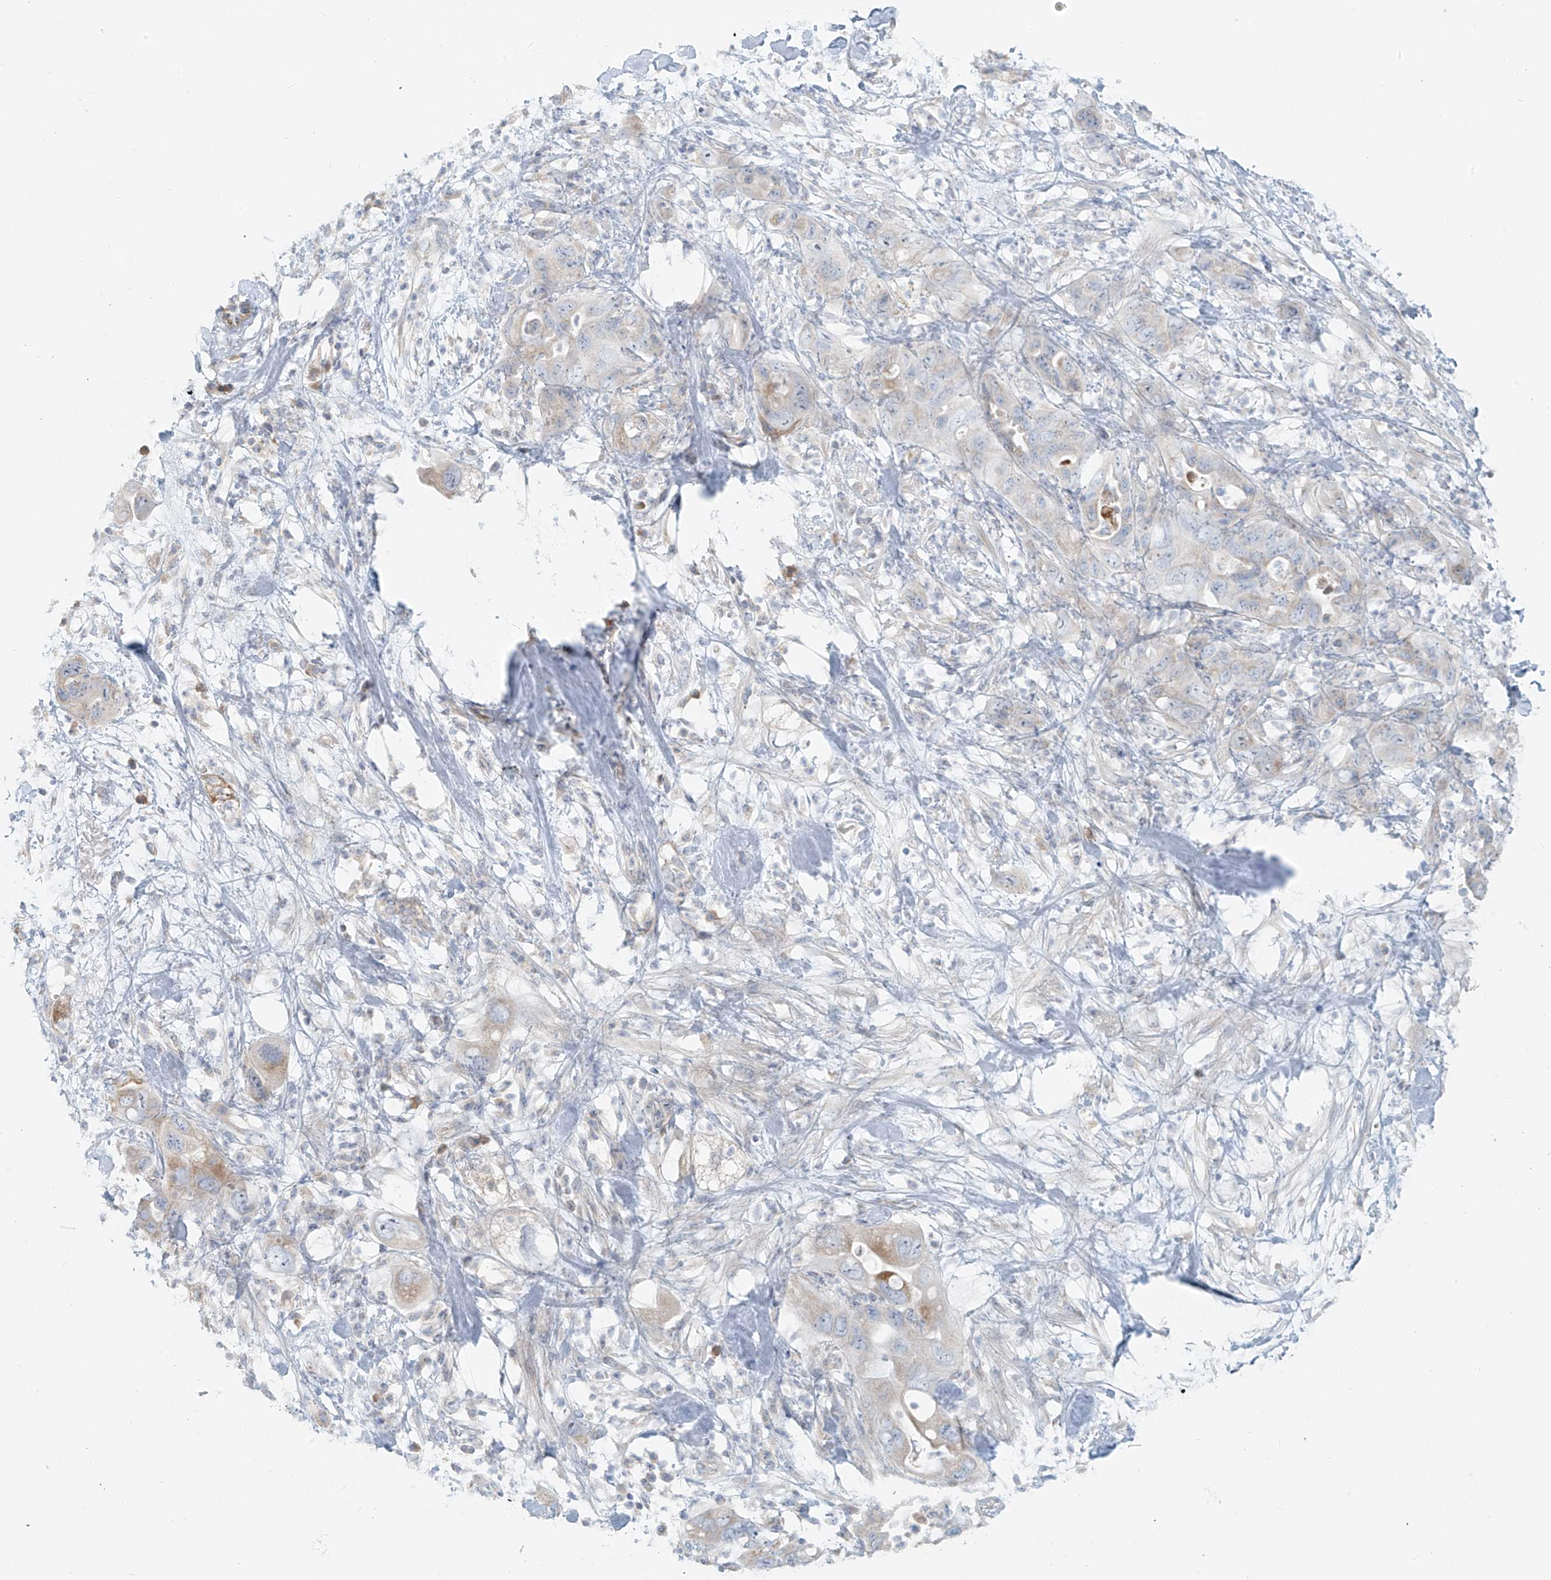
{"staining": {"intensity": "weak", "quantity": "<25%", "location": "cytoplasmic/membranous"}, "tissue": "pancreatic cancer", "cell_type": "Tumor cells", "image_type": "cancer", "snomed": [{"axis": "morphology", "description": "Adenocarcinoma, NOS"}, {"axis": "topography", "description": "Pancreas"}], "caption": "IHC image of neoplastic tissue: human pancreatic cancer stained with DAB (3,3'-diaminobenzidine) exhibits no significant protein positivity in tumor cells.", "gene": "UST", "patient": {"sex": "female", "age": 71}}